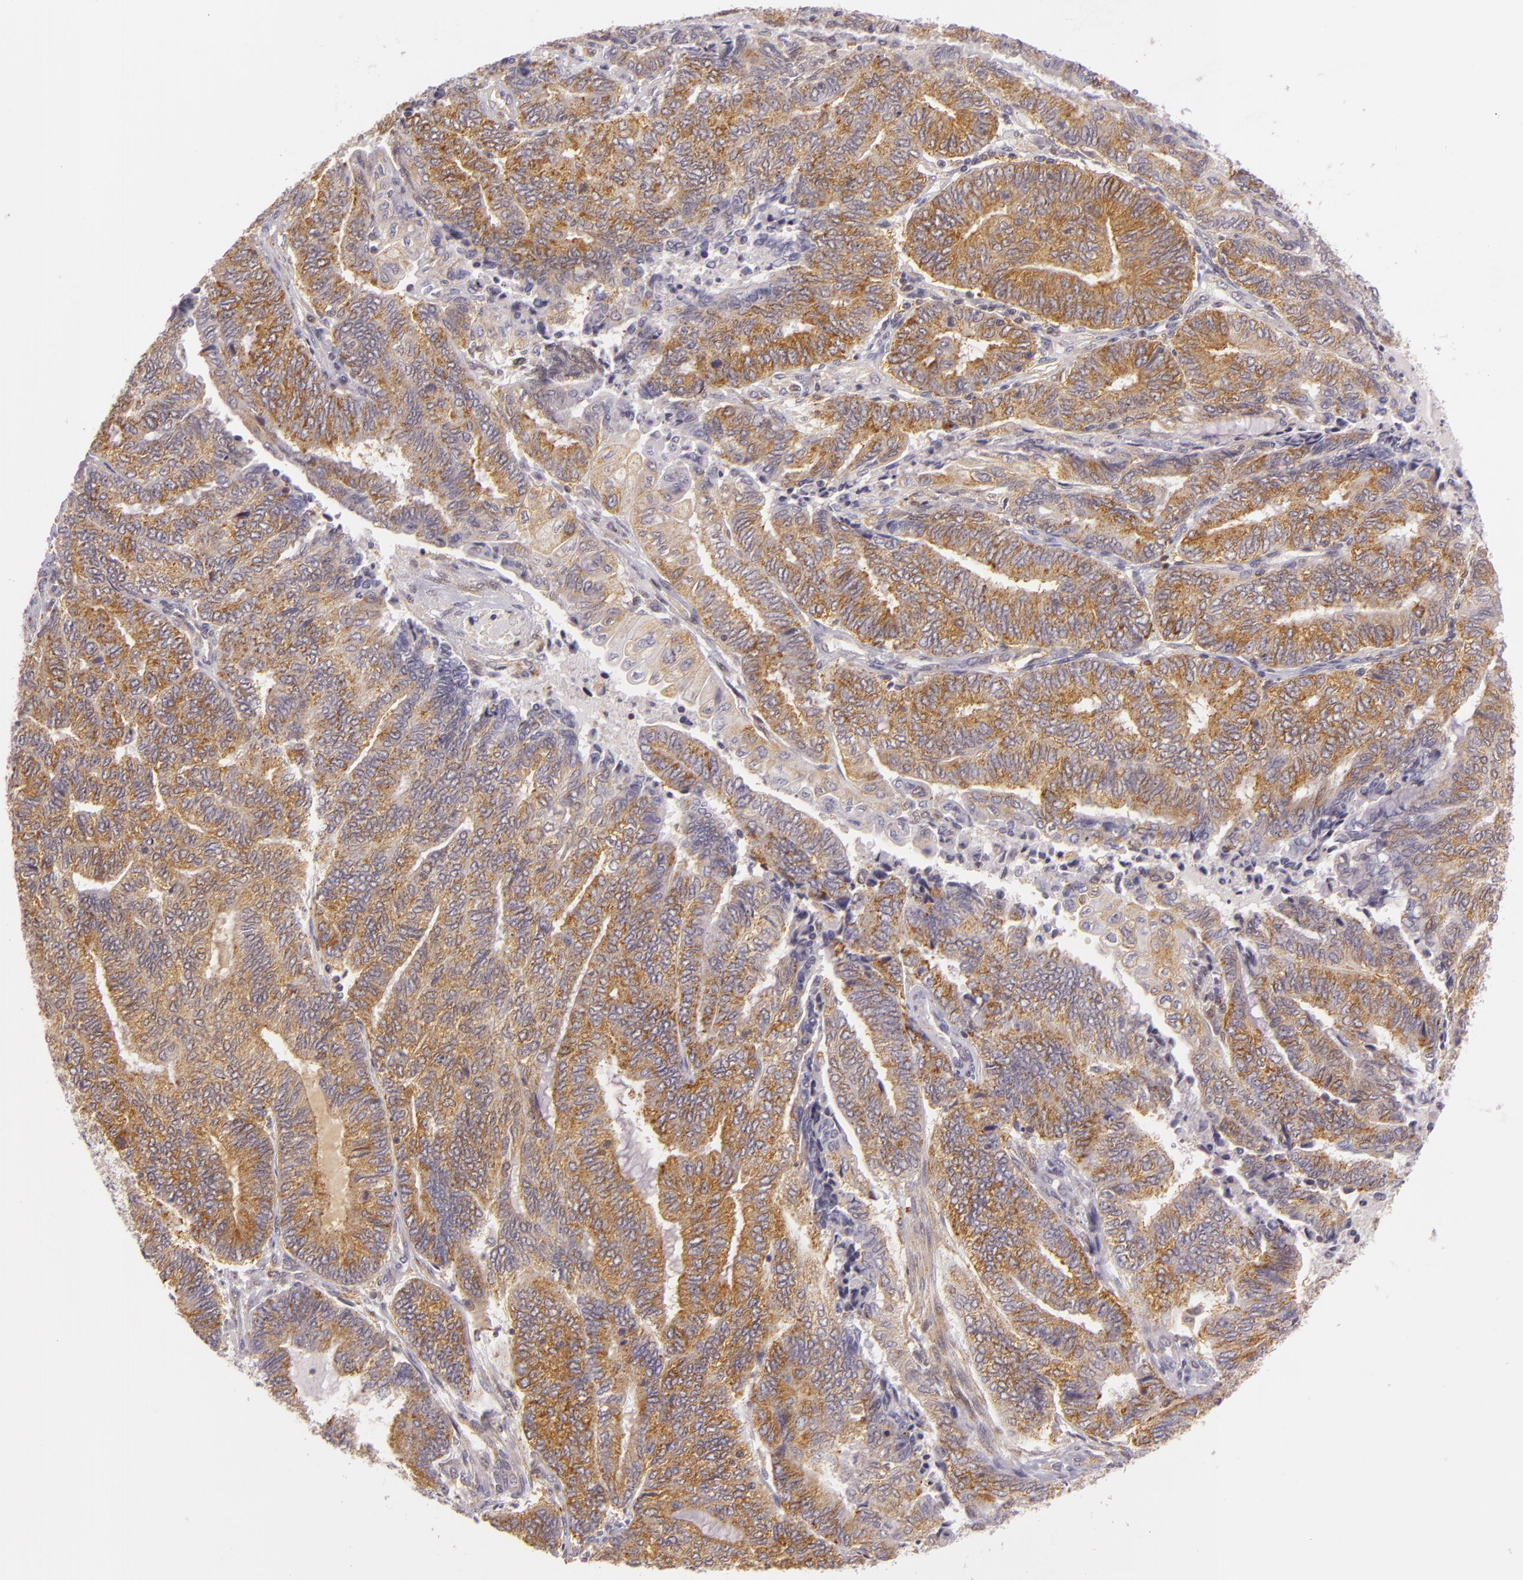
{"staining": {"intensity": "moderate", "quantity": ">75%", "location": "cytoplasmic/membranous"}, "tissue": "endometrial cancer", "cell_type": "Tumor cells", "image_type": "cancer", "snomed": [{"axis": "morphology", "description": "Adenocarcinoma, NOS"}, {"axis": "topography", "description": "Uterus"}, {"axis": "topography", "description": "Endometrium"}], "caption": "Endometrial adenocarcinoma stained with immunohistochemistry (IHC) displays moderate cytoplasmic/membranous positivity in about >75% of tumor cells.", "gene": "IMPDH1", "patient": {"sex": "female", "age": 70}}